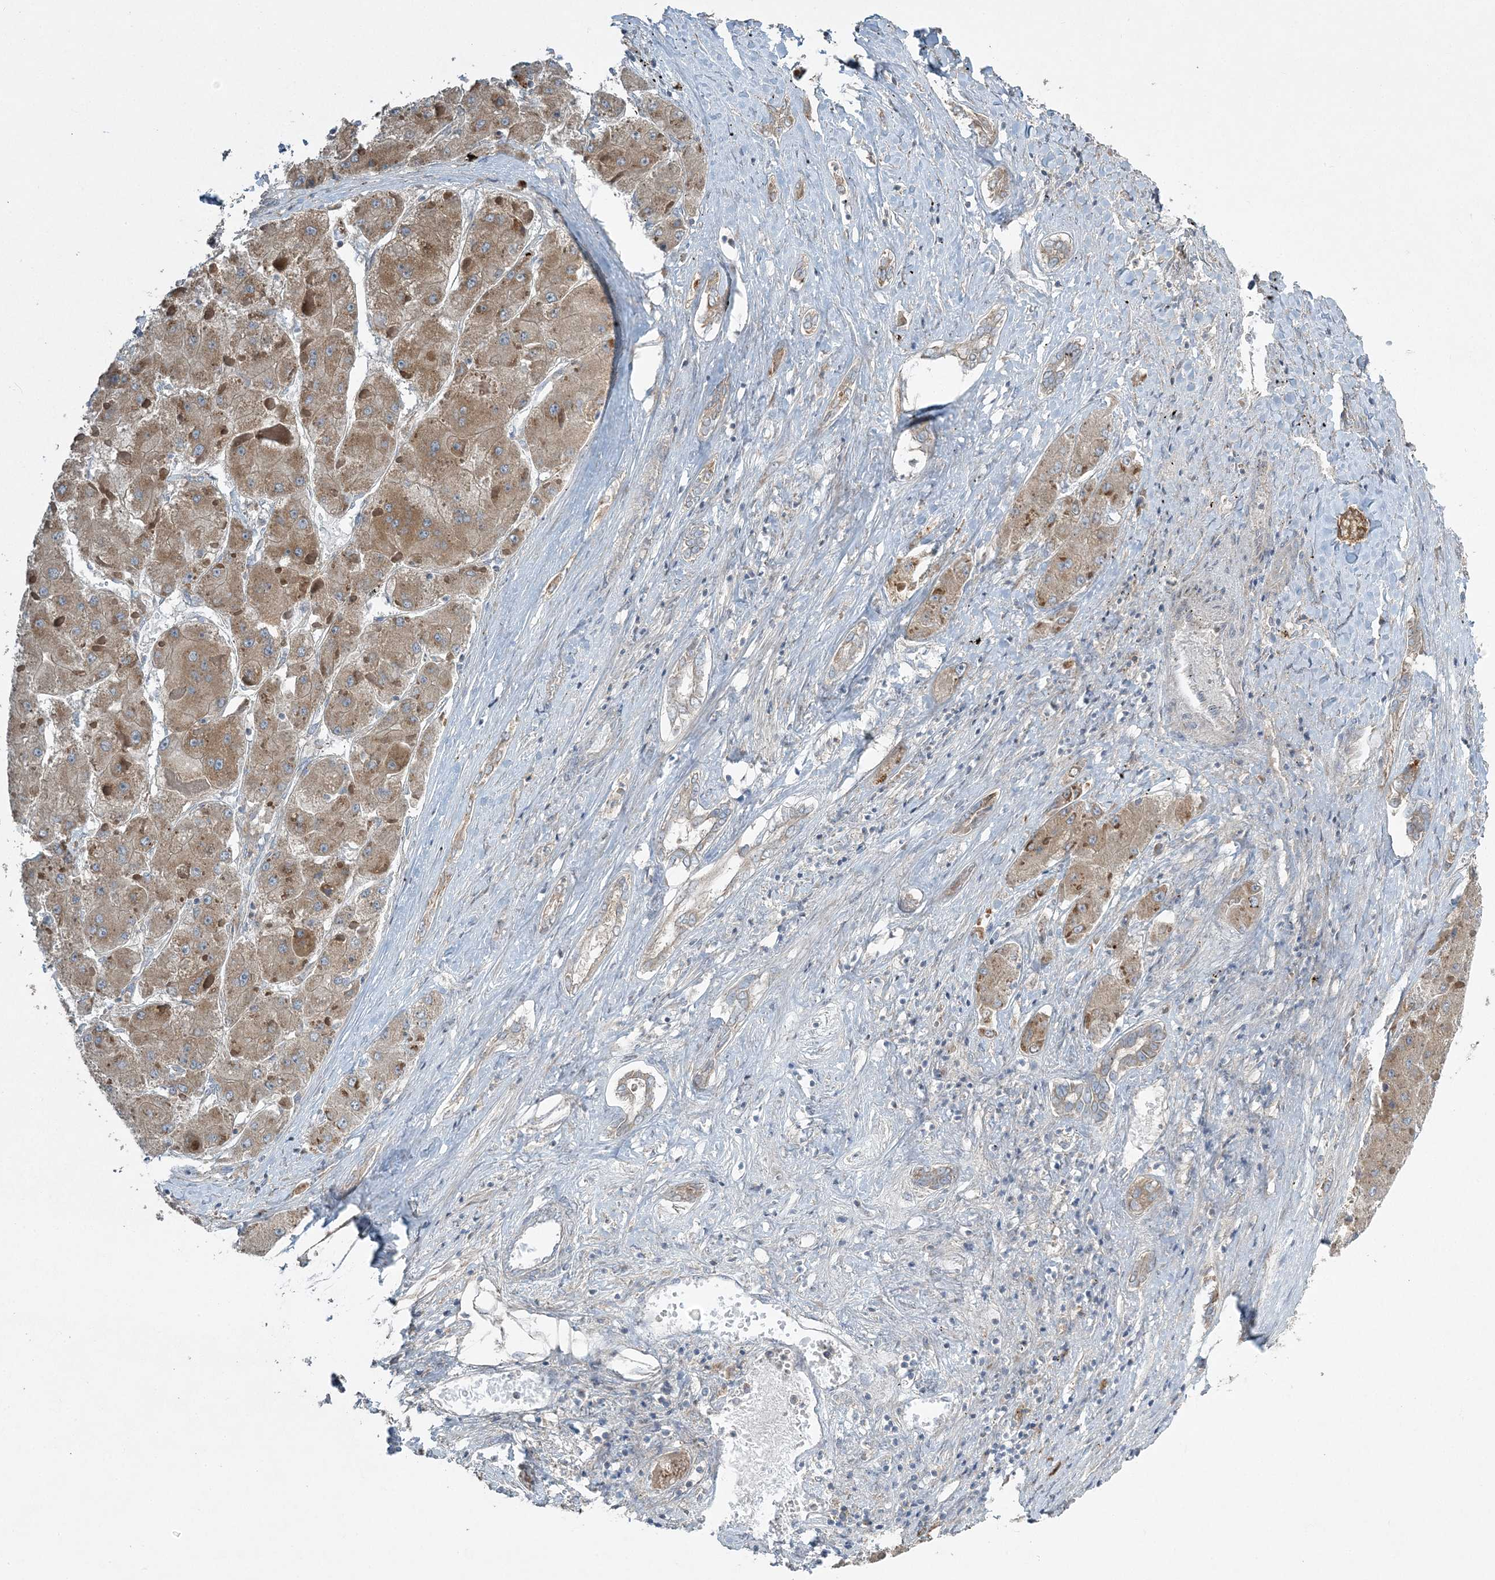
{"staining": {"intensity": "moderate", "quantity": ">75%", "location": "cytoplasmic/membranous"}, "tissue": "liver cancer", "cell_type": "Tumor cells", "image_type": "cancer", "snomed": [{"axis": "morphology", "description": "Carcinoma, Hepatocellular, NOS"}, {"axis": "topography", "description": "Liver"}], "caption": "Liver hepatocellular carcinoma was stained to show a protein in brown. There is medium levels of moderate cytoplasmic/membranous staining in about >75% of tumor cells.", "gene": "SLC4A10", "patient": {"sex": "female", "age": 73}}